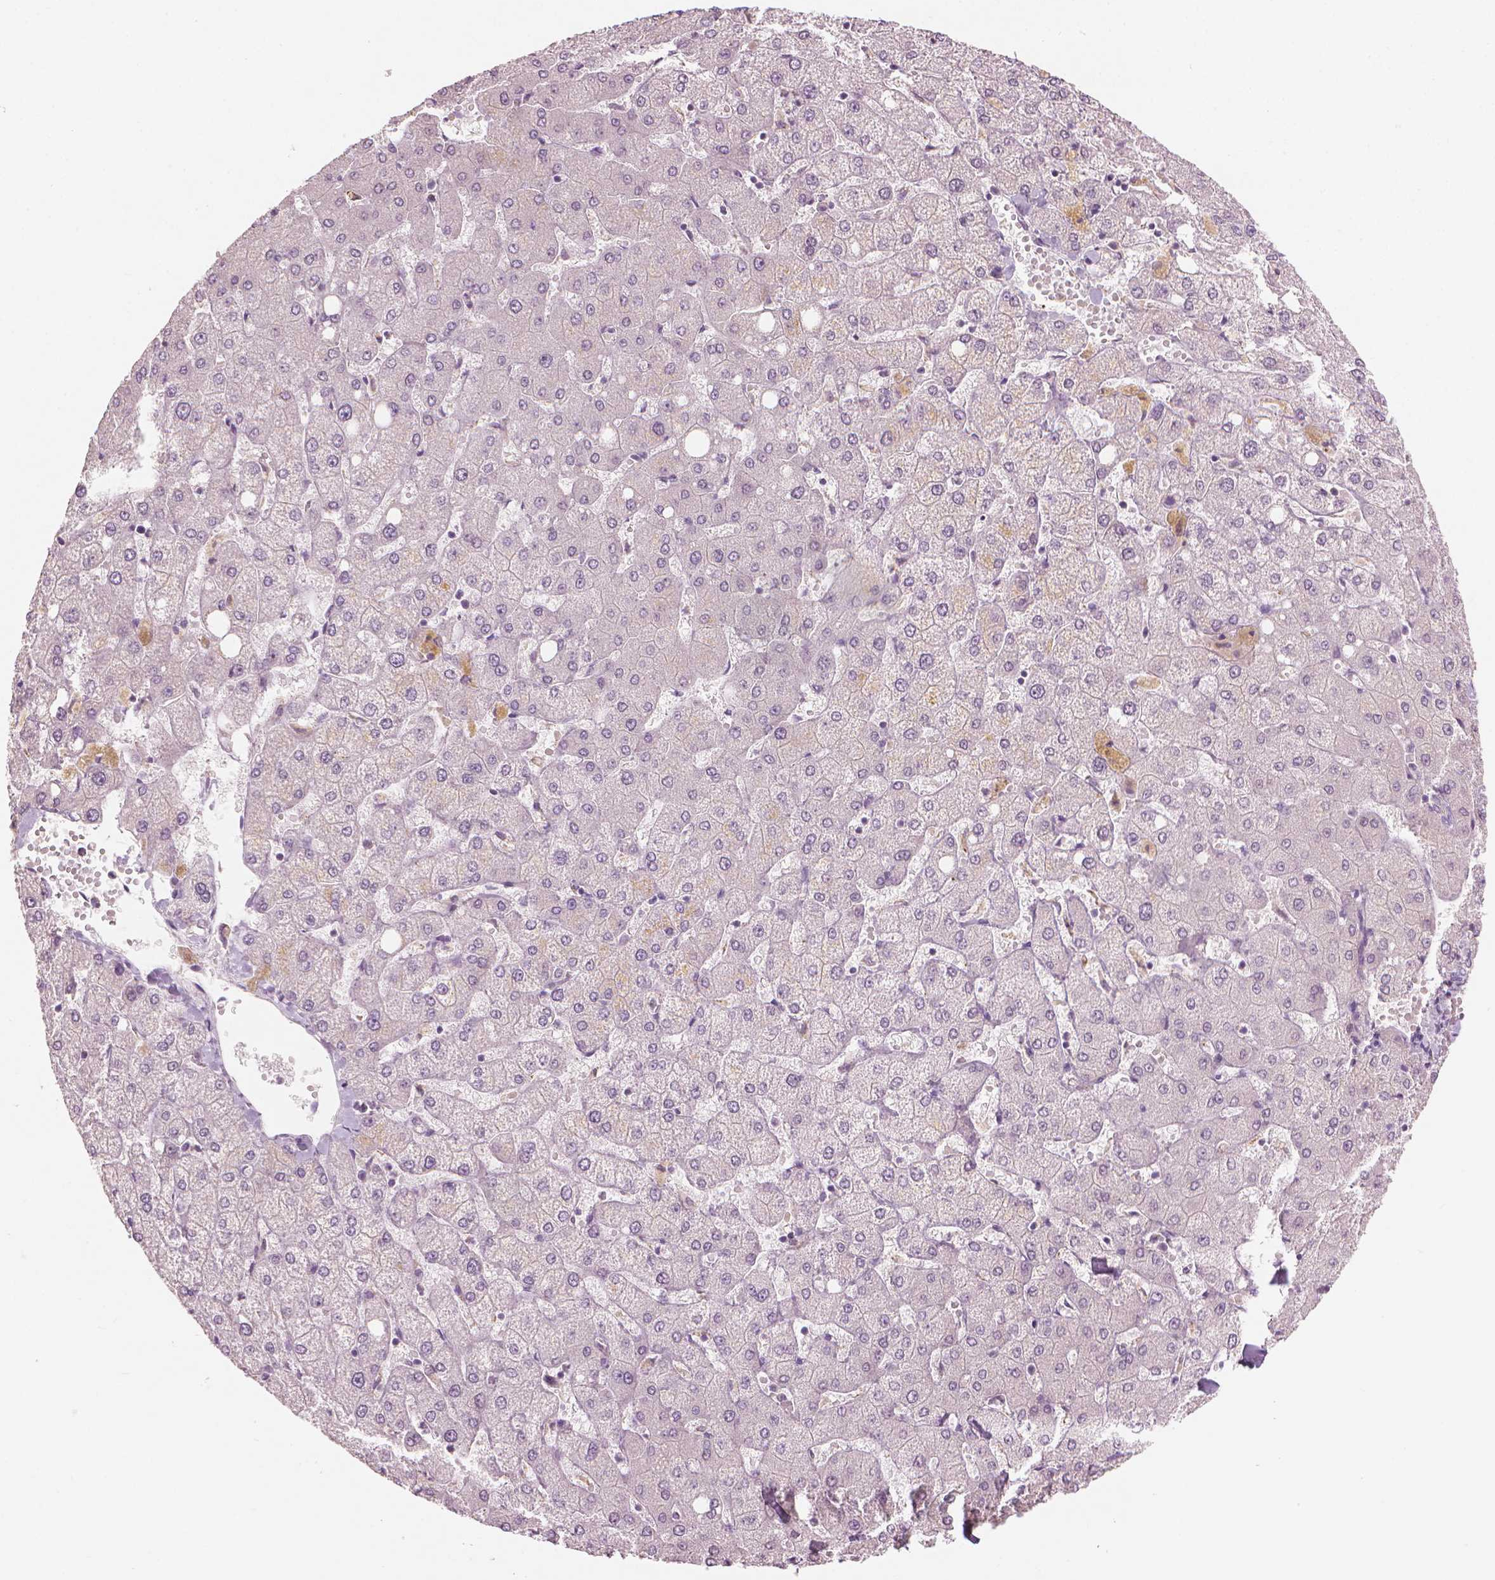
{"staining": {"intensity": "negative", "quantity": "none", "location": "none"}, "tissue": "liver", "cell_type": "Cholangiocytes", "image_type": "normal", "snomed": [{"axis": "morphology", "description": "Normal tissue, NOS"}, {"axis": "topography", "description": "Liver"}], "caption": "This is an IHC histopathology image of unremarkable human liver. There is no expression in cholangiocytes.", "gene": "SAXO2", "patient": {"sex": "female", "age": 54}}